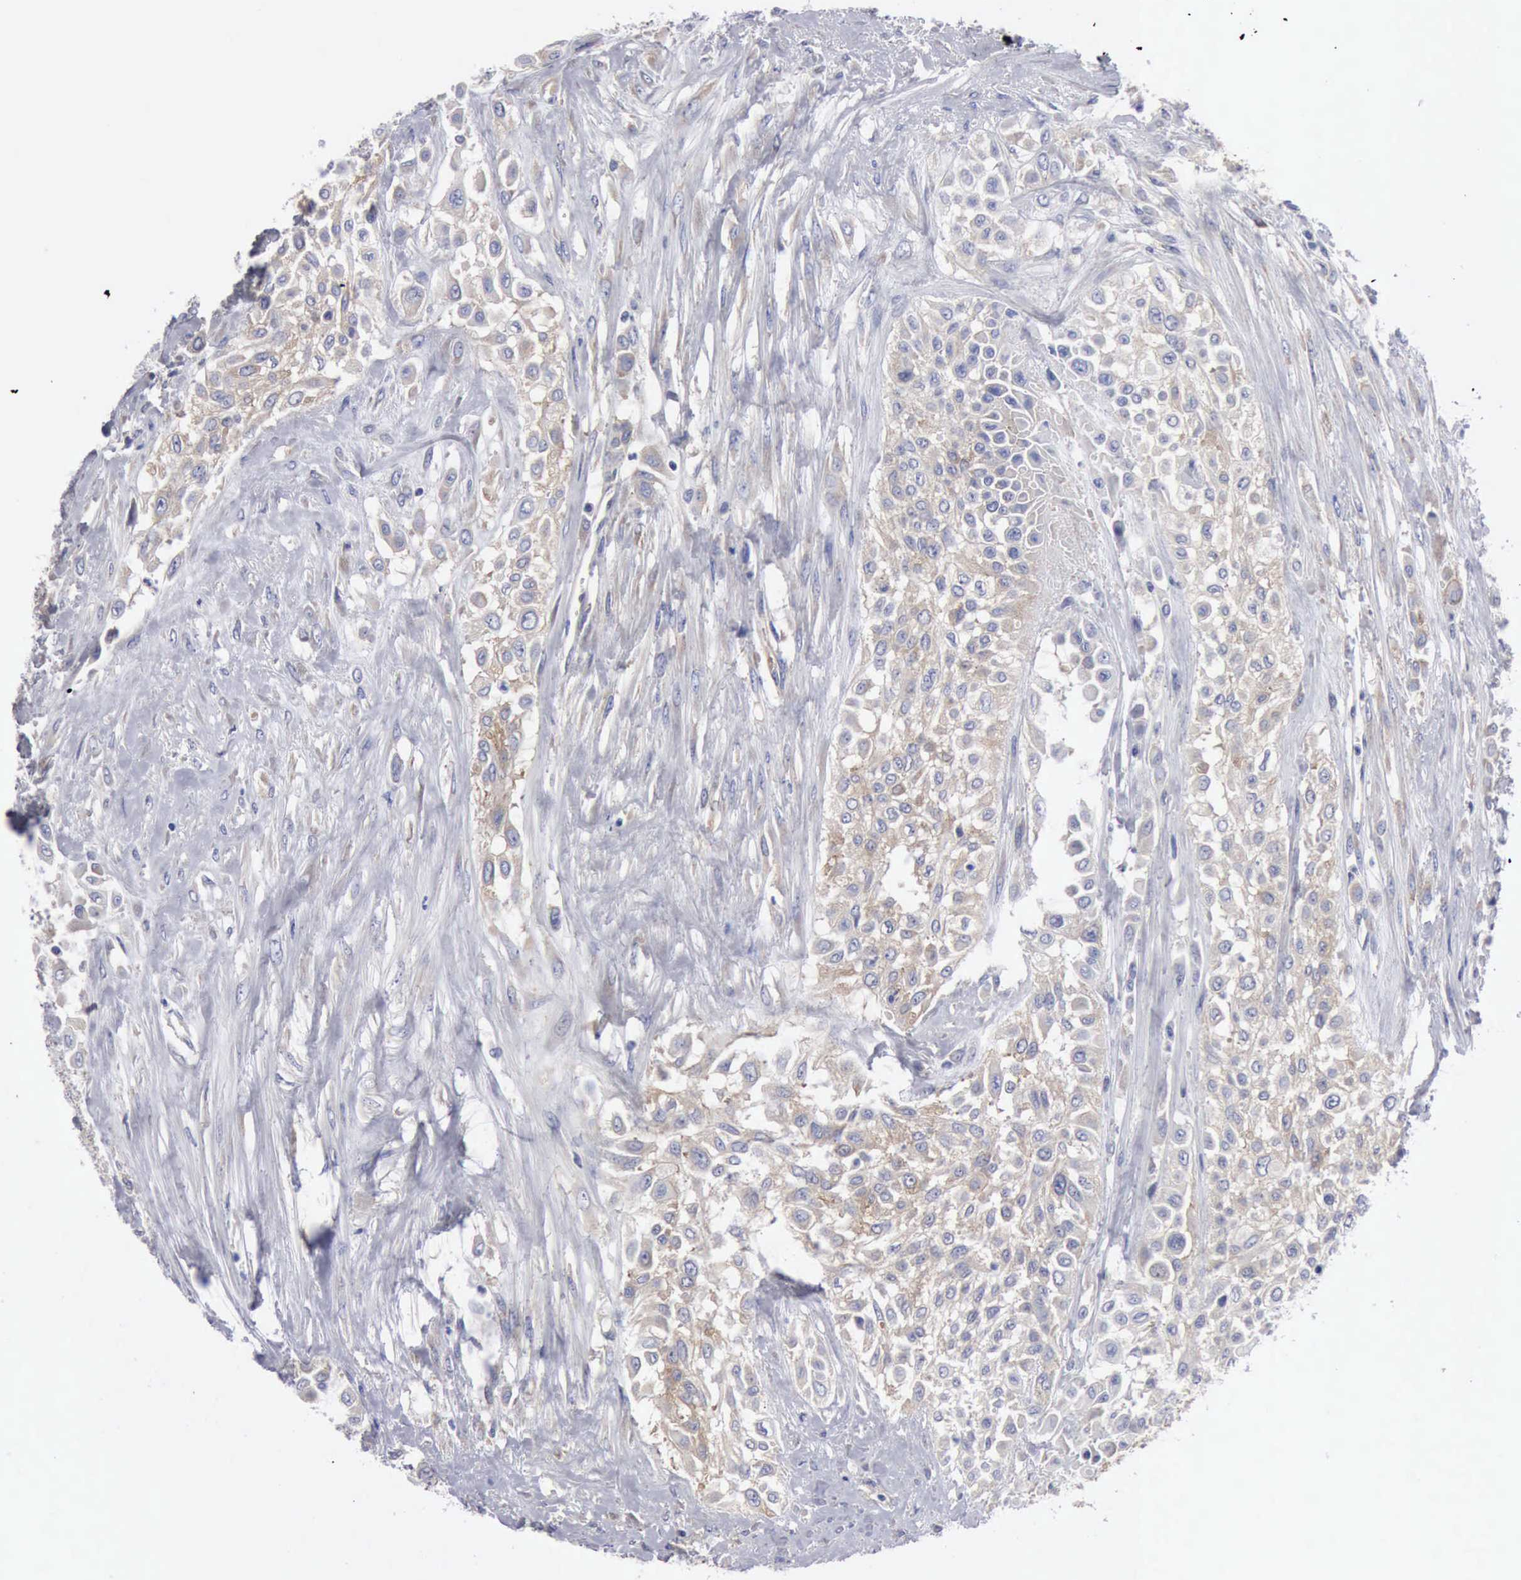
{"staining": {"intensity": "weak", "quantity": "<25%", "location": "cytoplasmic/membranous"}, "tissue": "urothelial cancer", "cell_type": "Tumor cells", "image_type": "cancer", "snomed": [{"axis": "morphology", "description": "Urothelial carcinoma, High grade"}, {"axis": "topography", "description": "Urinary bladder"}], "caption": "An IHC image of urothelial cancer is shown. There is no staining in tumor cells of urothelial cancer.", "gene": "TXLNG", "patient": {"sex": "male", "age": 57}}